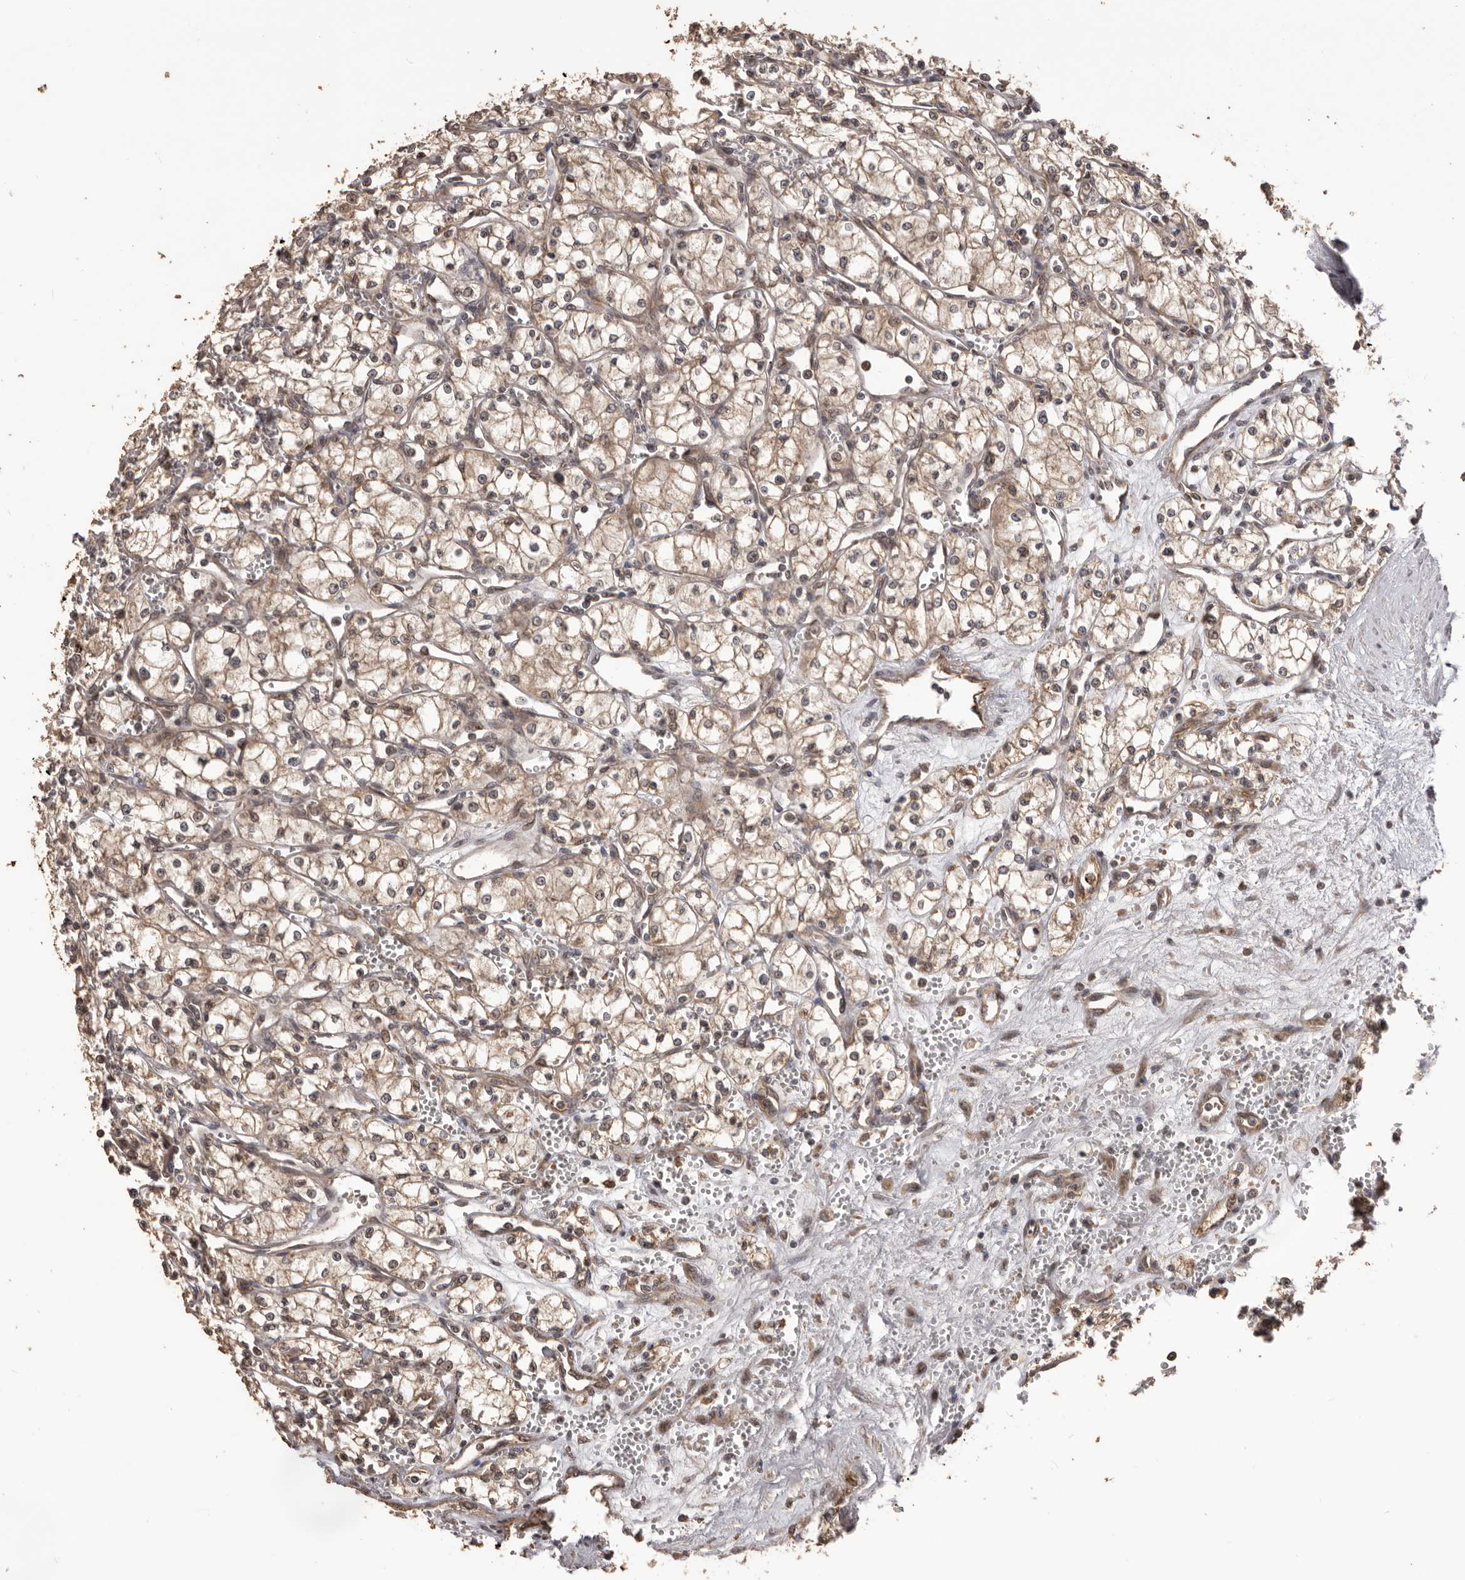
{"staining": {"intensity": "moderate", "quantity": ">75%", "location": "cytoplasmic/membranous"}, "tissue": "renal cancer", "cell_type": "Tumor cells", "image_type": "cancer", "snomed": [{"axis": "morphology", "description": "Adenocarcinoma, NOS"}, {"axis": "topography", "description": "Kidney"}], "caption": "Renal cancer (adenocarcinoma) stained for a protein reveals moderate cytoplasmic/membranous positivity in tumor cells. (DAB IHC with brightfield microscopy, high magnification).", "gene": "QRSL1", "patient": {"sex": "male", "age": 59}}